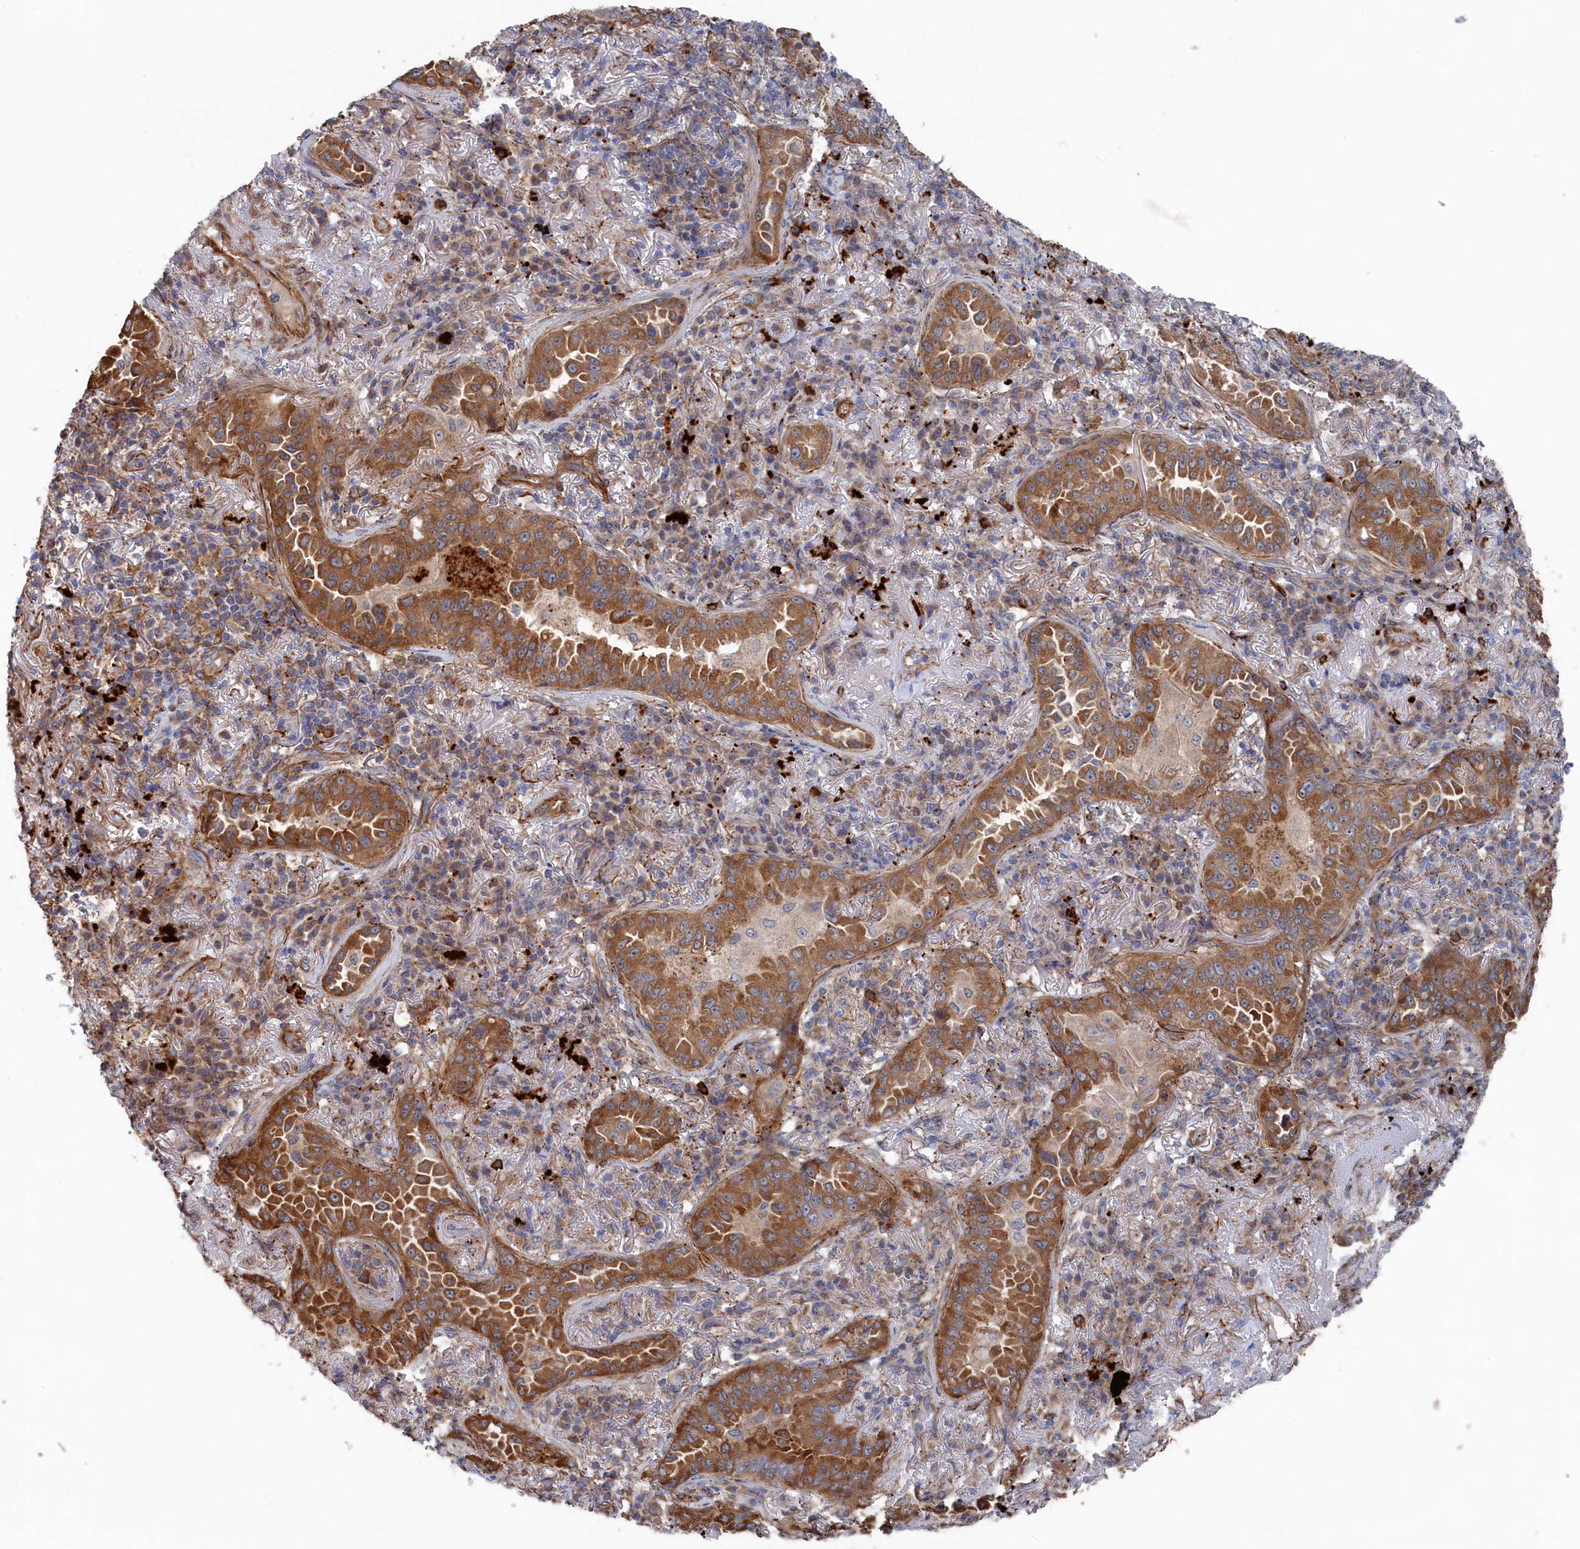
{"staining": {"intensity": "moderate", "quantity": ">75%", "location": "cytoplasmic/membranous"}, "tissue": "lung cancer", "cell_type": "Tumor cells", "image_type": "cancer", "snomed": [{"axis": "morphology", "description": "Adenocarcinoma, NOS"}, {"axis": "topography", "description": "Lung"}], "caption": "This is an image of IHC staining of lung cancer, which shows moderate staining in the cytoplasmic/membranous of tumor cells.", "gene": "FILIP1L", "patient": {"sex": "female", "age": 69}}